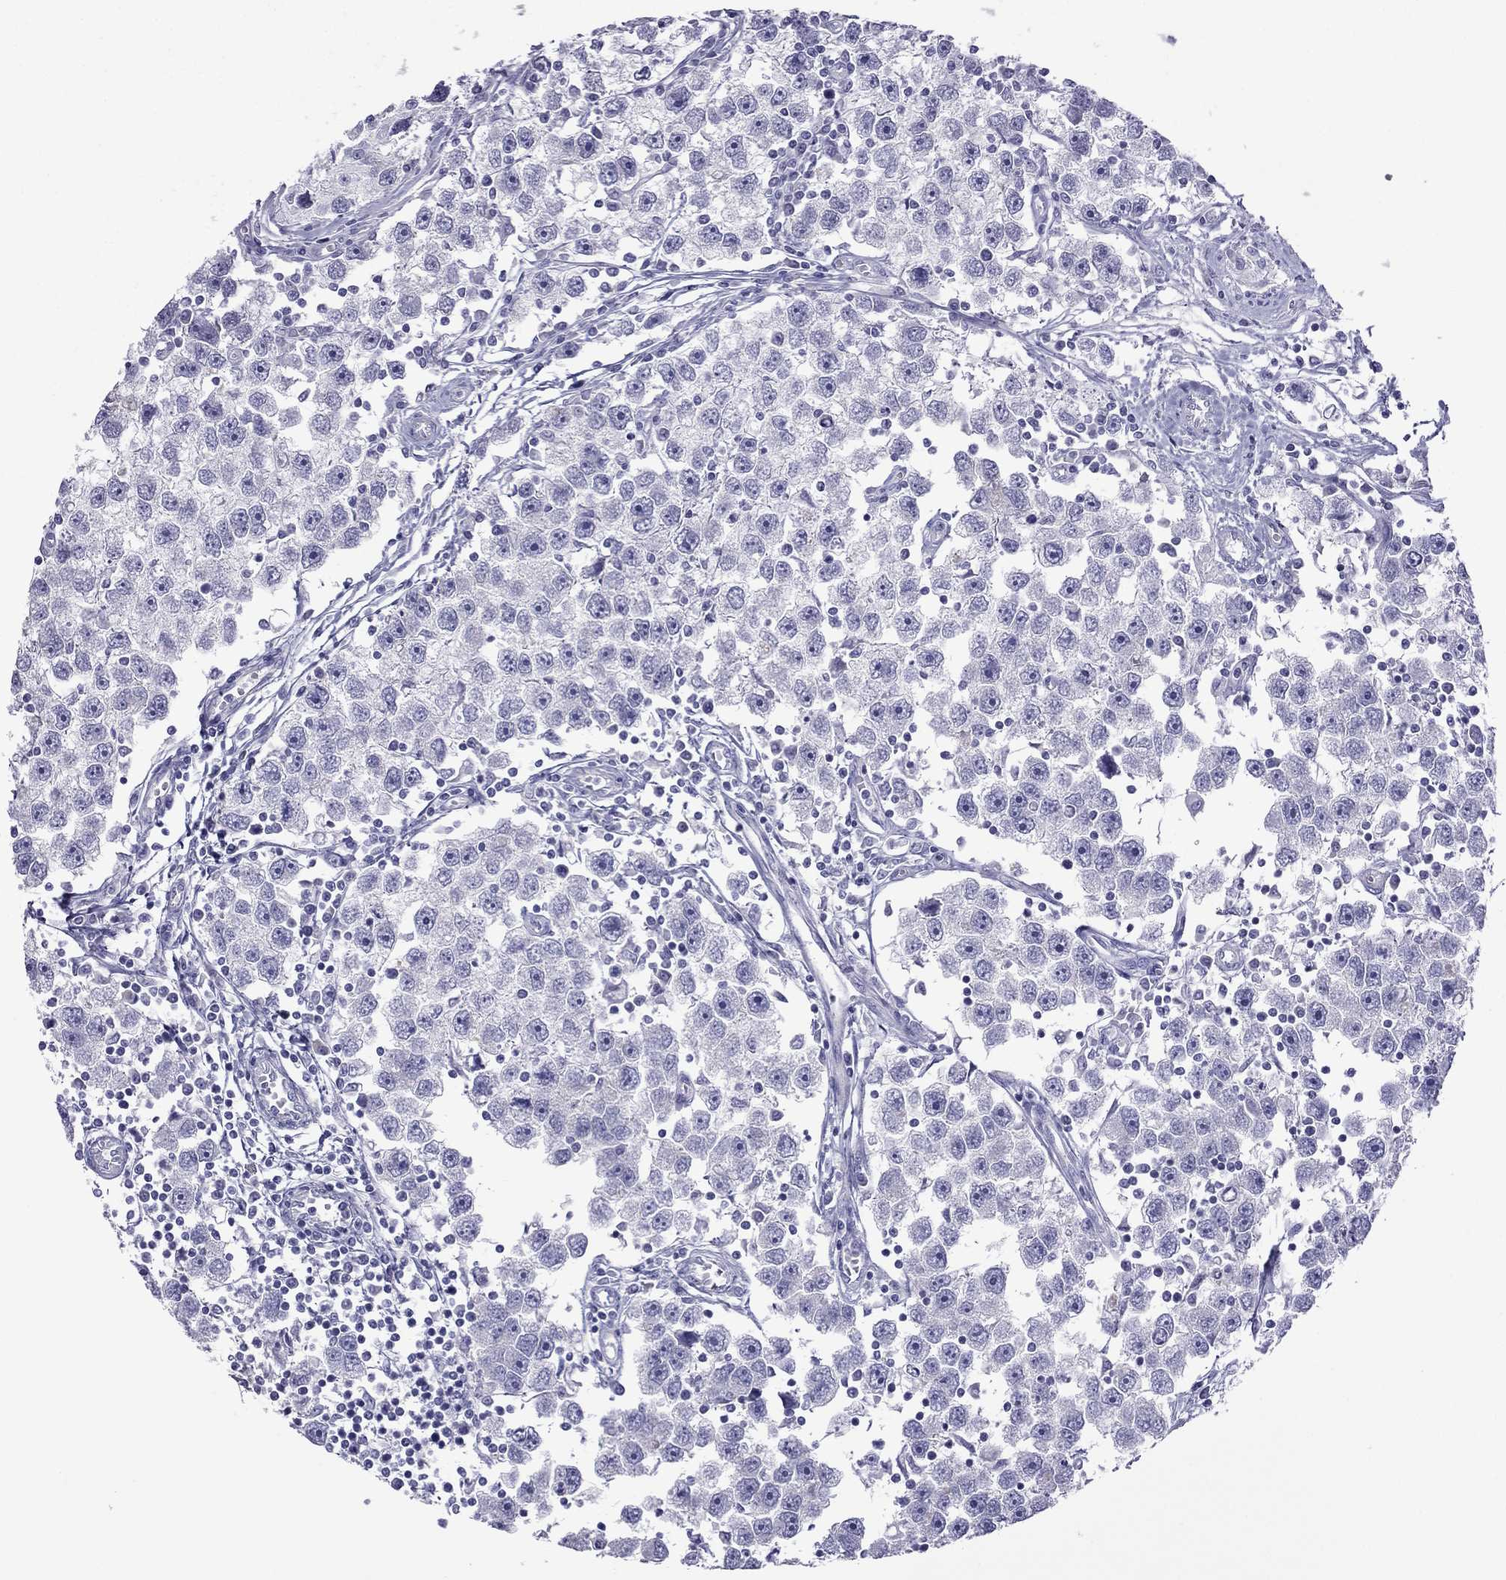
{"staining": {"intensity": "negative", "quantity": "none", "location": "none"}, "tissue": "testis cancer", "cell_type": "Tumor cells", "image_type": "cancer", "snomed": [{"axis": "morphology", "description": "Seminoma, NOS"}, {"axis": "topography", "description": "Testis"}], "caption": "The IHC image has no significant positivity in tumor cells of testis seminoma tissue.", "gene": "MYL11", "patient": {"sex": "male", "age": 30}}